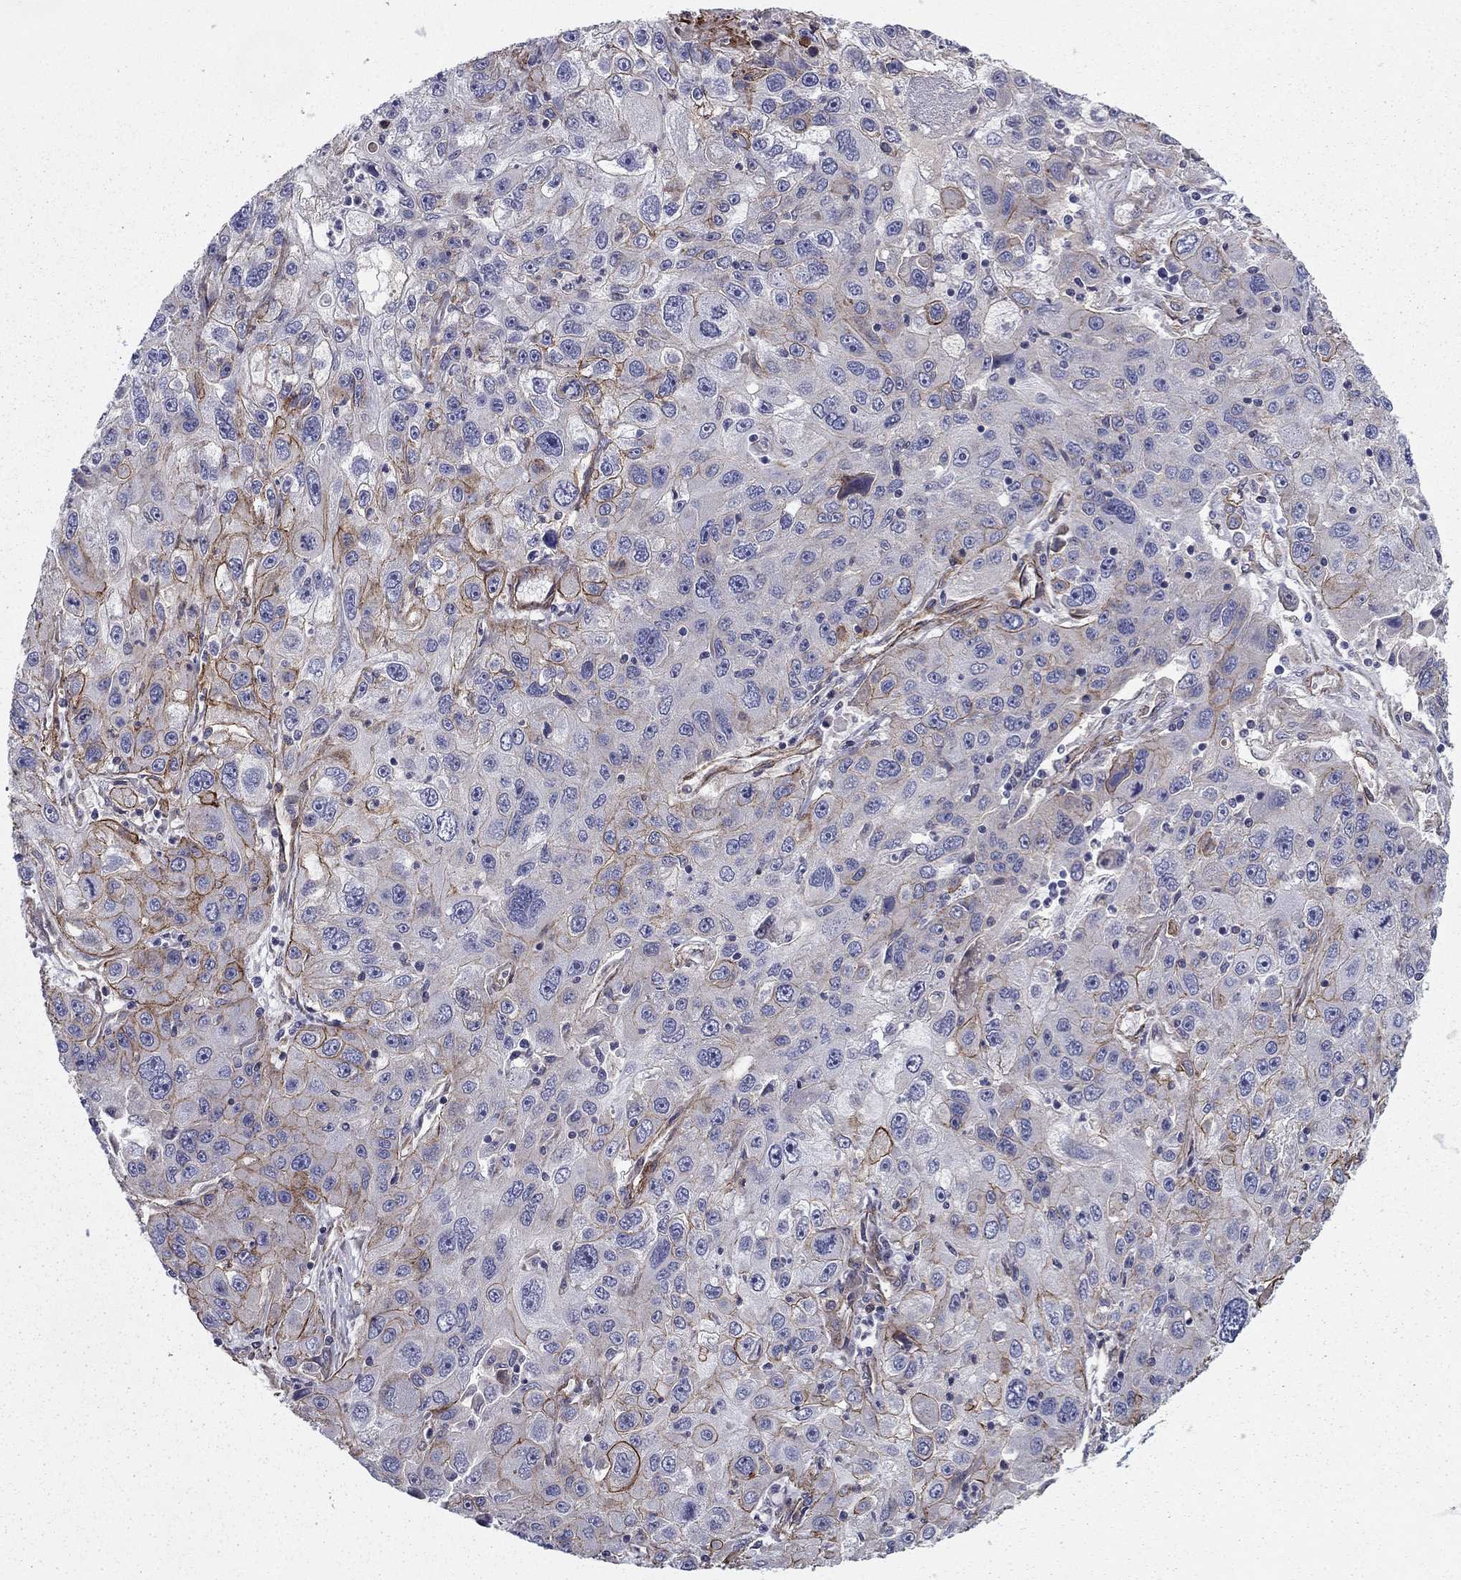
{"staining": {"intensity": "strong", "quantity": "<25%", "location": "cytoplasmic/membranous"}, "tissue": "stomach cancer", "cell_type": "Tumor cells", "image_type": "cancer", "snomed": [{"axis": "morphology", "description": "Adenocarcinoma, NOS"}, {"axis": "topography", "description": "Stomach"}], "caption": "Immunohistochemical staining of human adenocarcinoma (stomach) shows medium levels of strong cytoplasmic/membranous expression in about <25% of tumor cells. Ihc stains the protein of interest in brown and the nuclei are stained blue.", "gene": "SHMT1", "patient": {"sex": "male", "age": 56}}